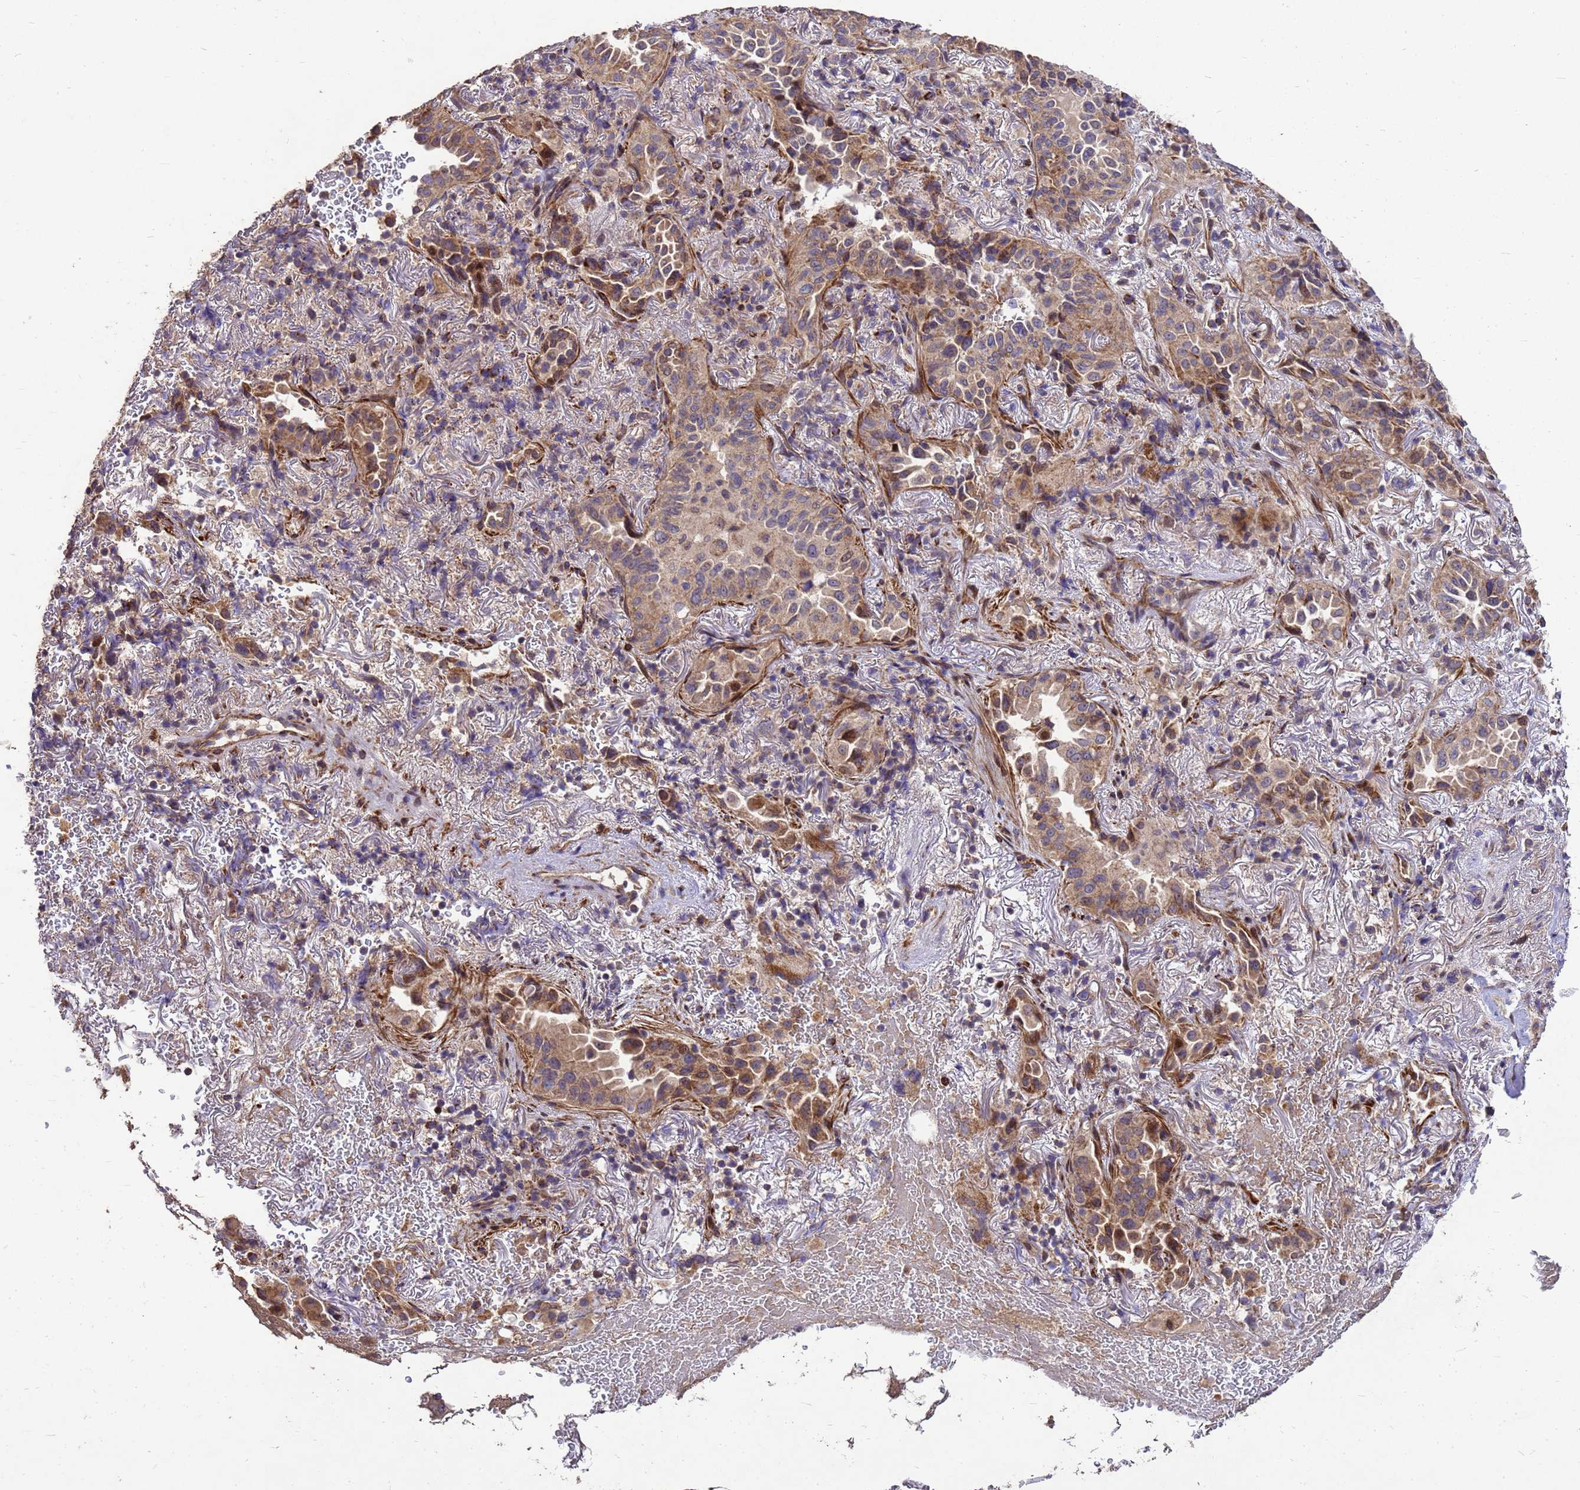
{"staining": {"intensity": "weak", "quantity": ">75%", "location": "cytoplasmic/membranous"}, "tissue": "lung cancer", "cell_type": "Tumor cells", "image_type": "cancer", "snomed": [{"axis": "morphology", "description": "Adenocarcinoma, NOS"}, {"axis": "topography", "description": "Lung"}], "caption": "Human lung cancer (adenocarcinoma) stained for a protein (brown) shows weak cytoplasmic/membranous positive positivity in about >75% of tumor cells.", "gene": "RSPRY1", "patient": {"sex": "female", "age": 69}}